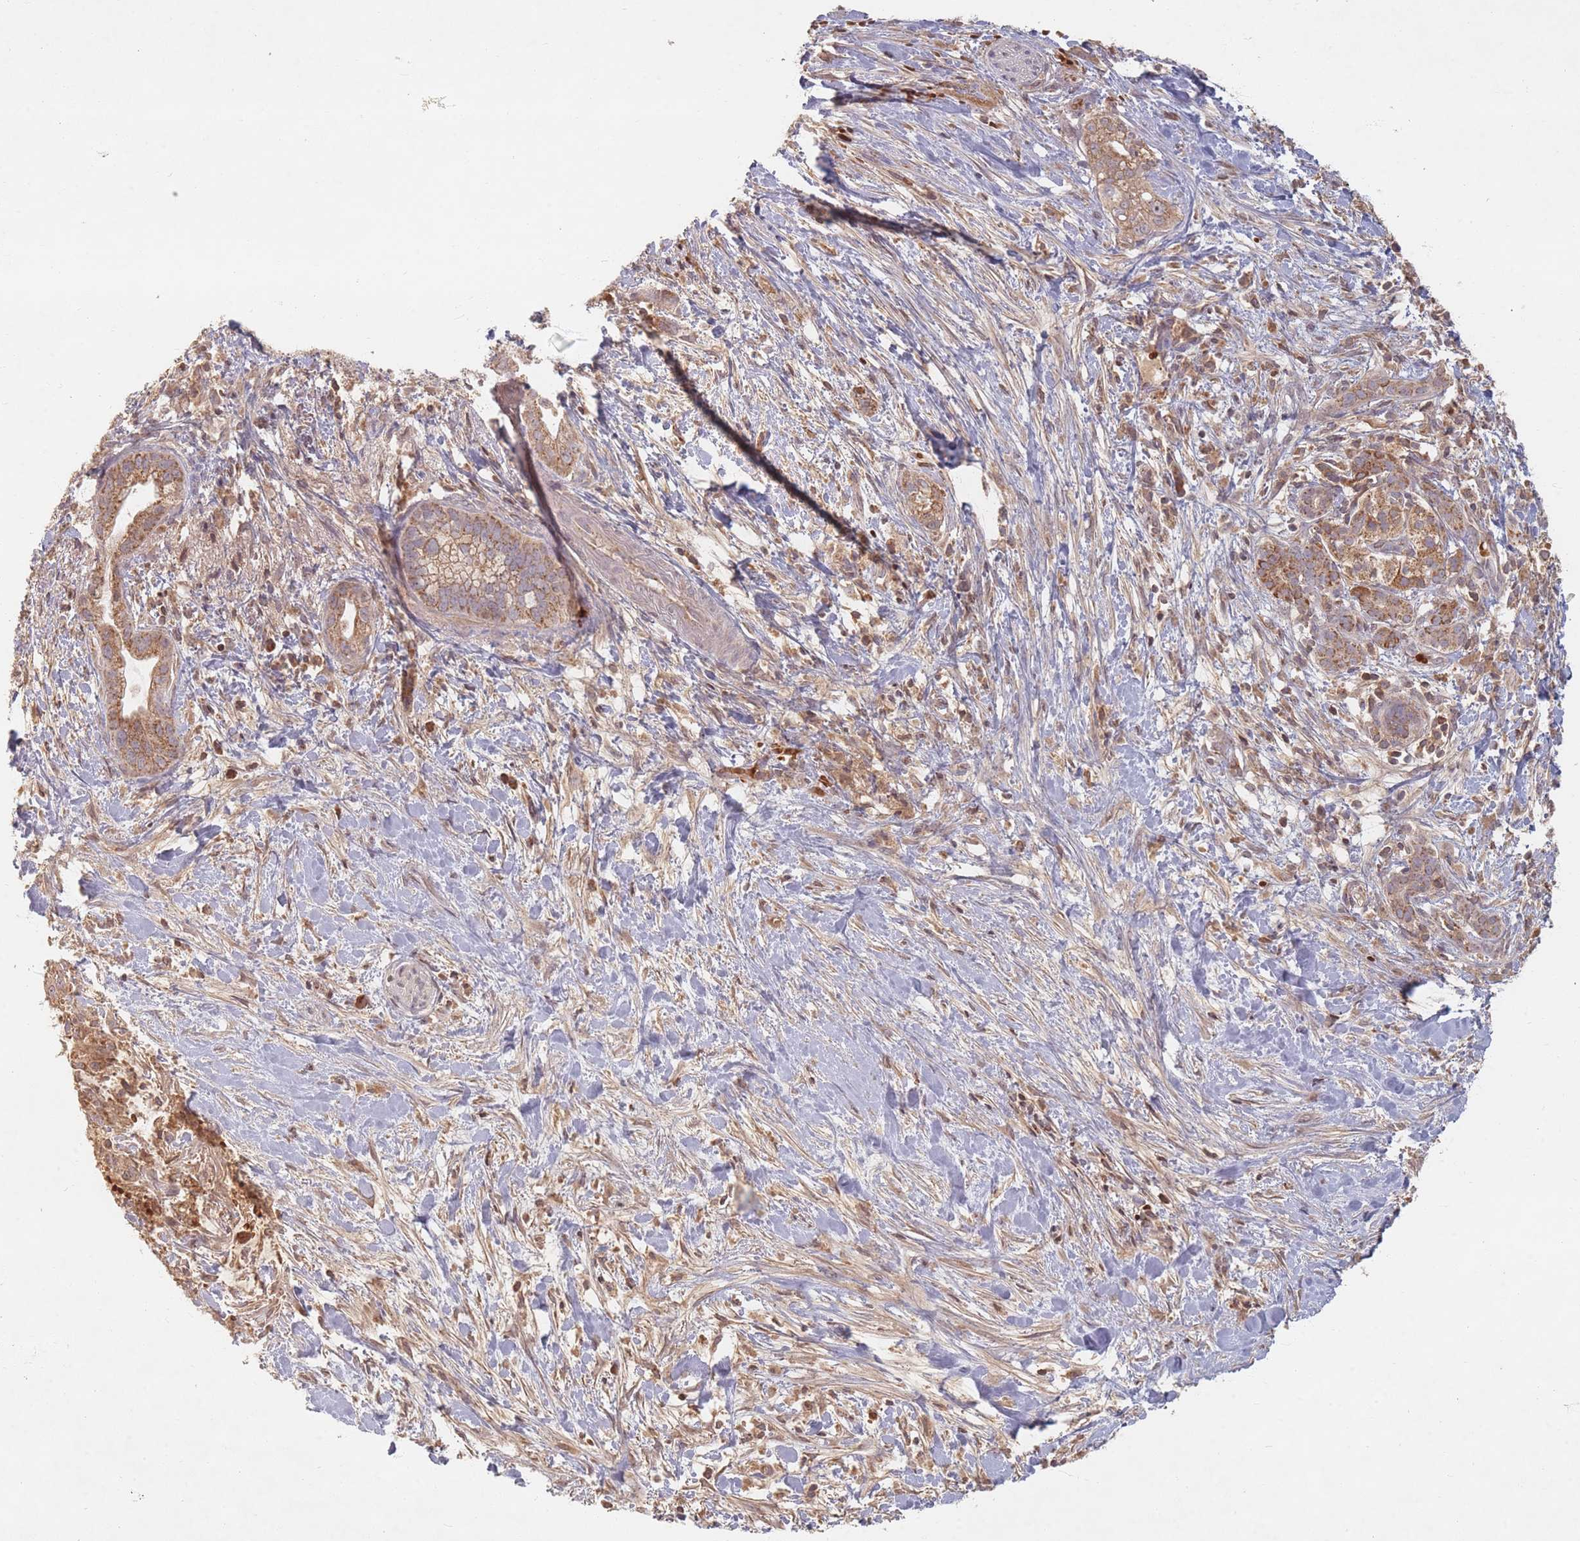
{"staining": {"intensity": "moderate", "quantity": ">75%", "location": "cytoplasmic/membranous"}, "tissue": "pancreatic cancer", "cell_type": "Tumor cells", "image_type": "cancer", "snomed": [{"axis": "morphology", "description": "Adenocarcinoma, NOS"}, {"axis": "topography", "description": "Pancreas"}], "caption": "Tumor cells demonstrate moderate cytoplasmic/membranous positivity in about >75% of cells in adenocarcinoma (pancreatic).", "gene": "OR2M4", "patient": {"sex": "male", "age": 44}}